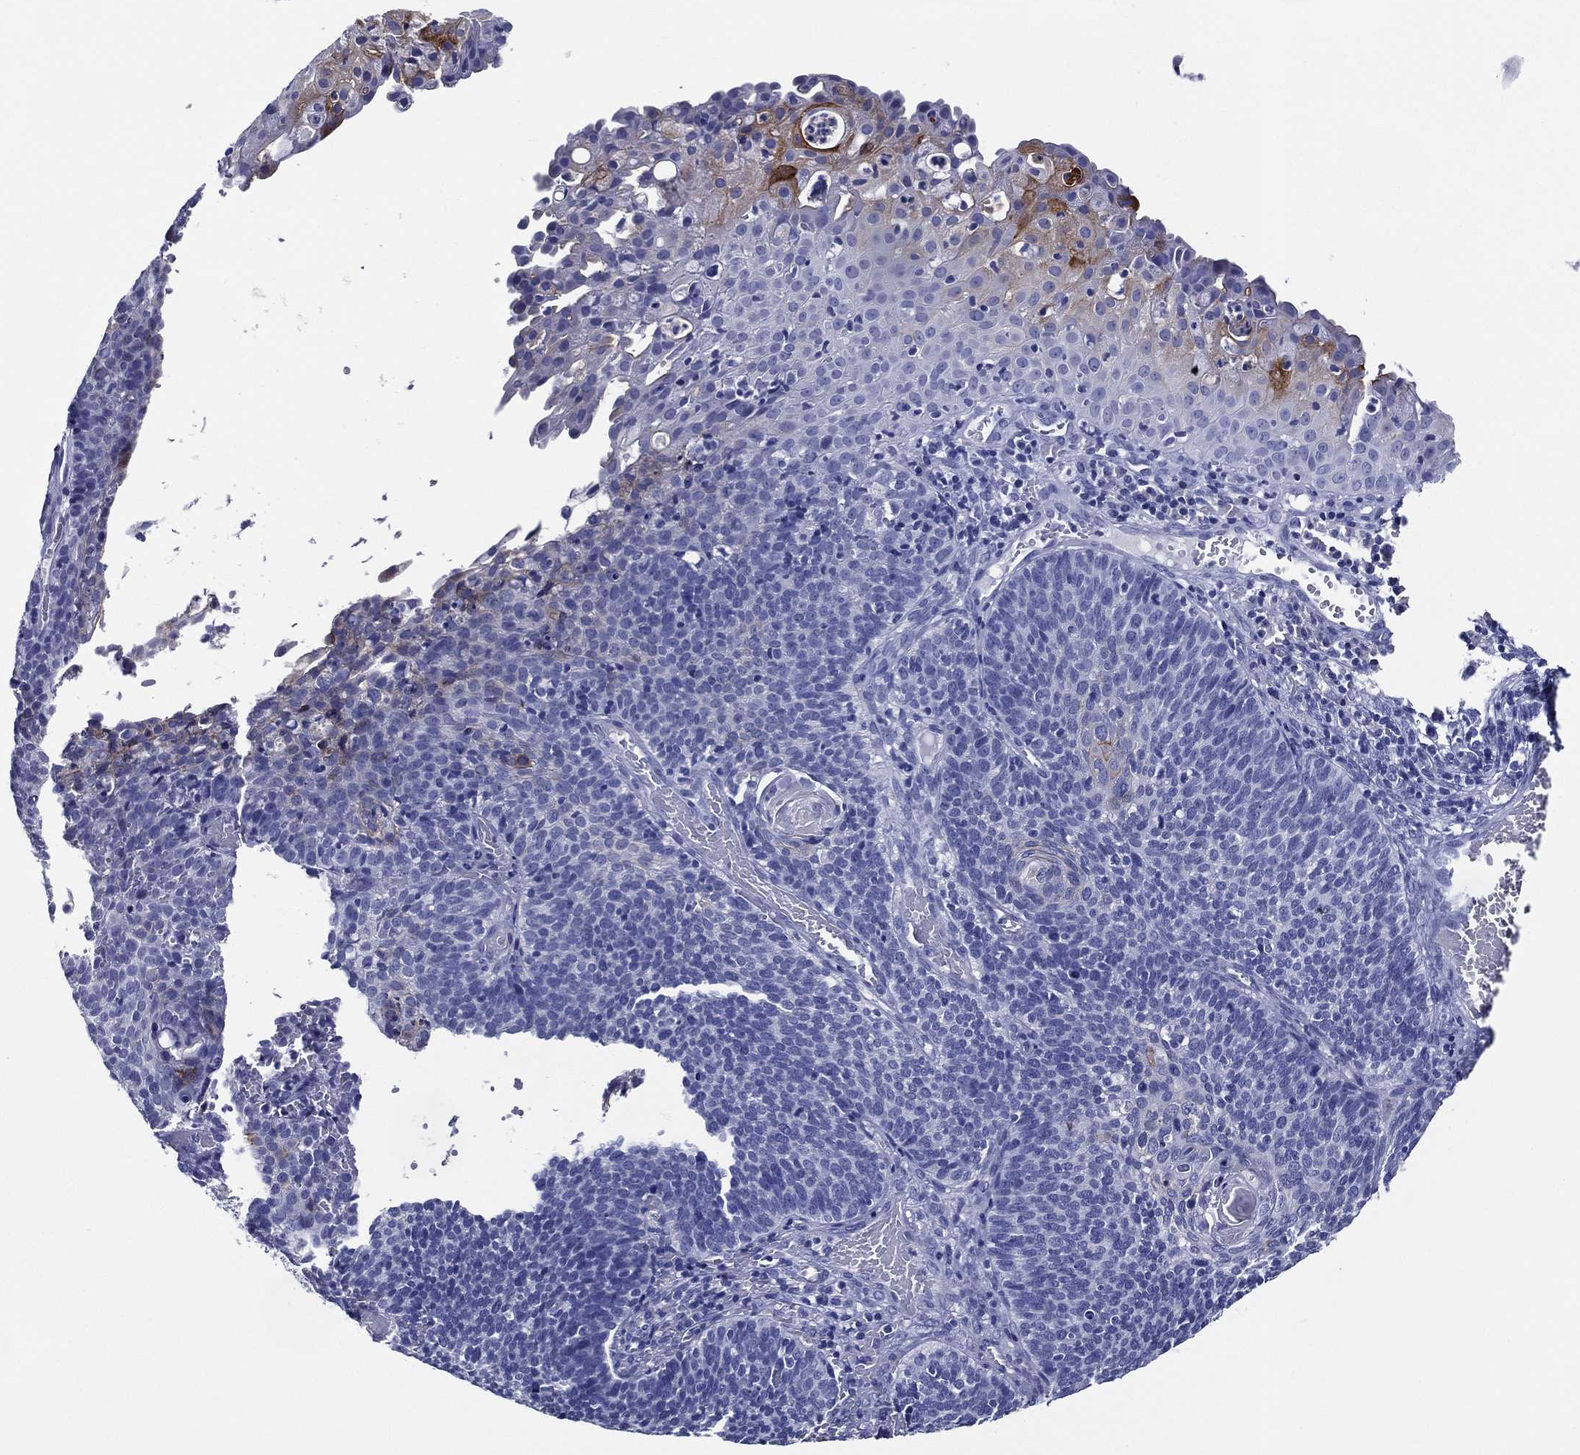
{"staining": {"intensity": "moderate", "quantity": "<25%", "location": "cytoplasmic/membranous"}, "tissue": "cervical cancer", "cell_type": "Tumor cells", "image_type": "cancer", "snomed": [{"axis": "morphology", "description": "Normal tissue, NOS"}, {"axis": "morphology", "description": "Squamous cell carcinoma, NOS"}, {"axis": "topography", "description": "Cervix"}], "caption": "Immunohistochemistry histopathology image of neoplastic tissue: human cervical cancer stained using immunohistochemistry (IHC) shows low levels of moderate protein expression localized specifically in the cytoplasmic/membranous of tumor cells, appearing as a cytoplasmic/membranous brown color.", "gene": "ACE2", "patient": {"sex": "female", "age": 39}}